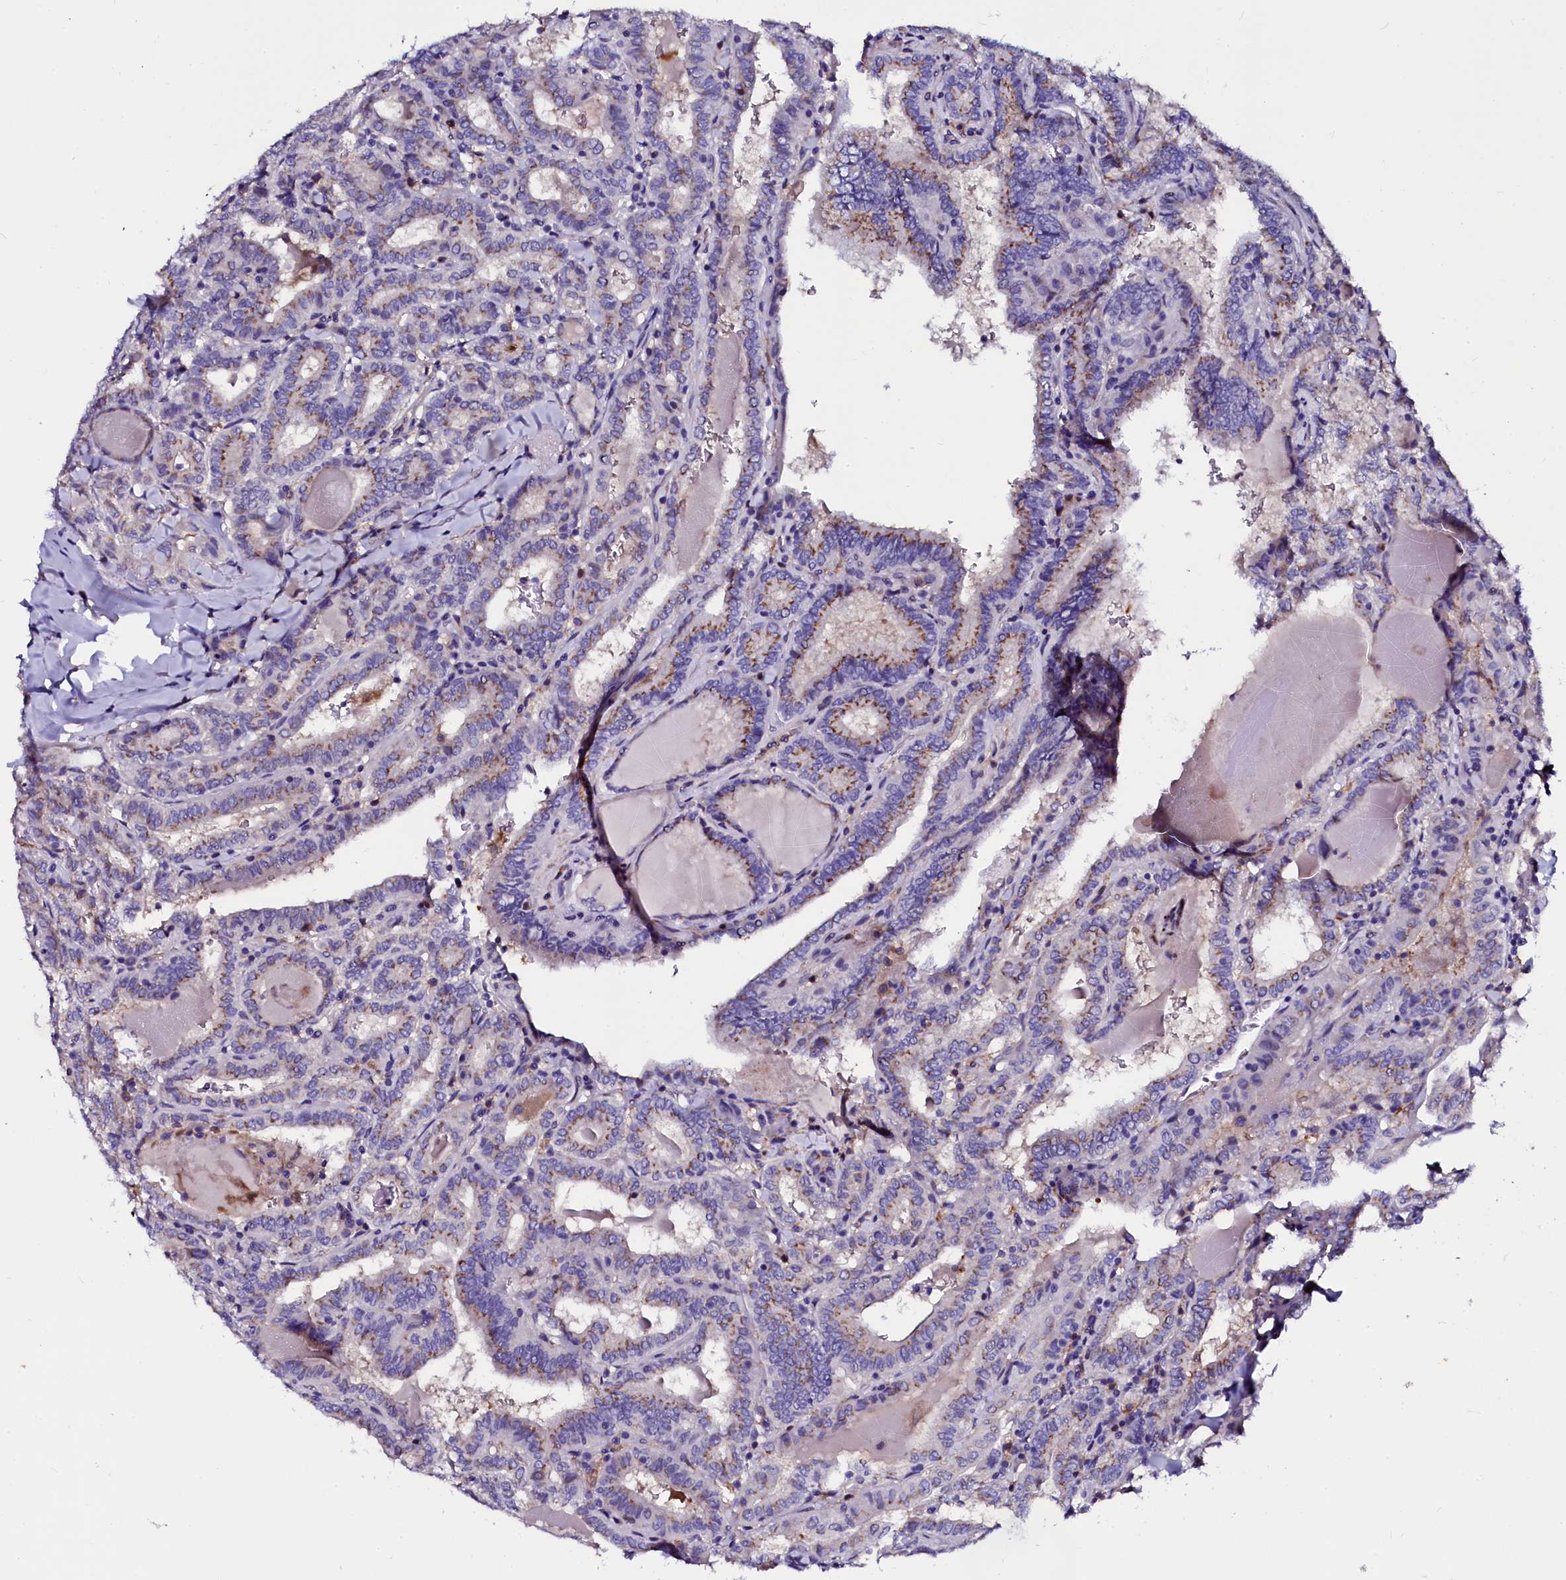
{"staining": {"intensity": "moderate", "quantity": "25%-75%", "location": "cytoplasmic/membranous"}, "tissue": "thyroid cancer", "cell_type": "Tumor cells", "image_type": "cancer", "snomed": [{"axis": "morphology", "description": "Papillary adenocarcinoma, NOS"}, {"axis": "topography", "description": "Thyroid gland"}], "caption": "Protein staining demonstrates moderate cytoplasmic/membranous staining in approximately 25%-75% of tumor cells in thyroid cancer (papillary adenocarcinoma).", "gene": "OTOL1", "patient": {"sex": "female", "age": 72}}